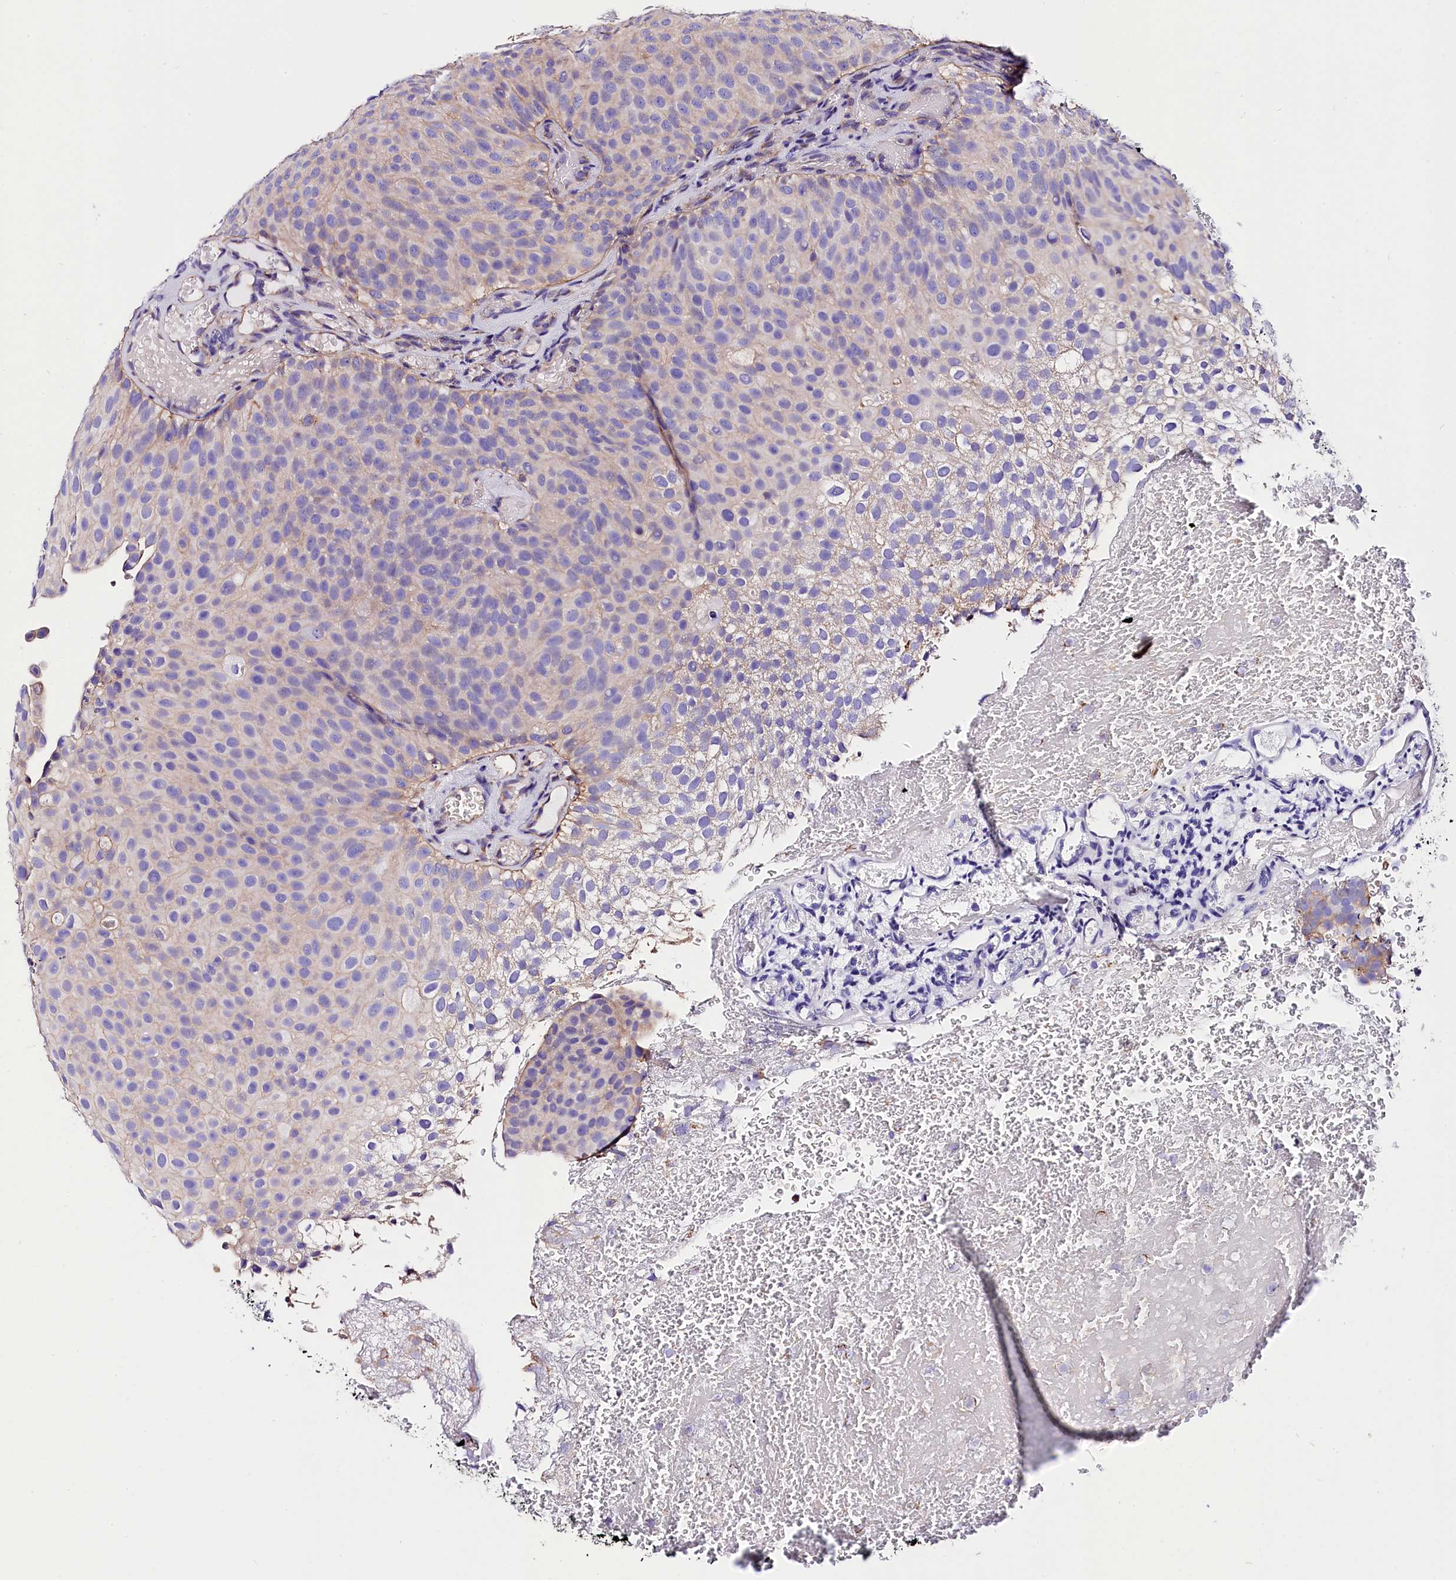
{"staining": {"intensity": "negative", "quantity": "none", "location": "none"}, "tissue": "urothelial cancer", "cell_type": "Tumor cells", "image_type": "cancer", "snomed": [{"axis": "morphology", "description": "Urothelial carcinoma, Low grade"}, {"axis": "topography", "description": "Urinary bladder"}], "caption": "Immunohistochemistry photomicrograph of neoplastic tissue: human urothelial cancer stained with DAB (3,3'-diaminobenzidine) demonstrates no significant protein staining in tumor cells.", "gene": "ACAA2", "patient": {"sex": "male", "age": 78}}